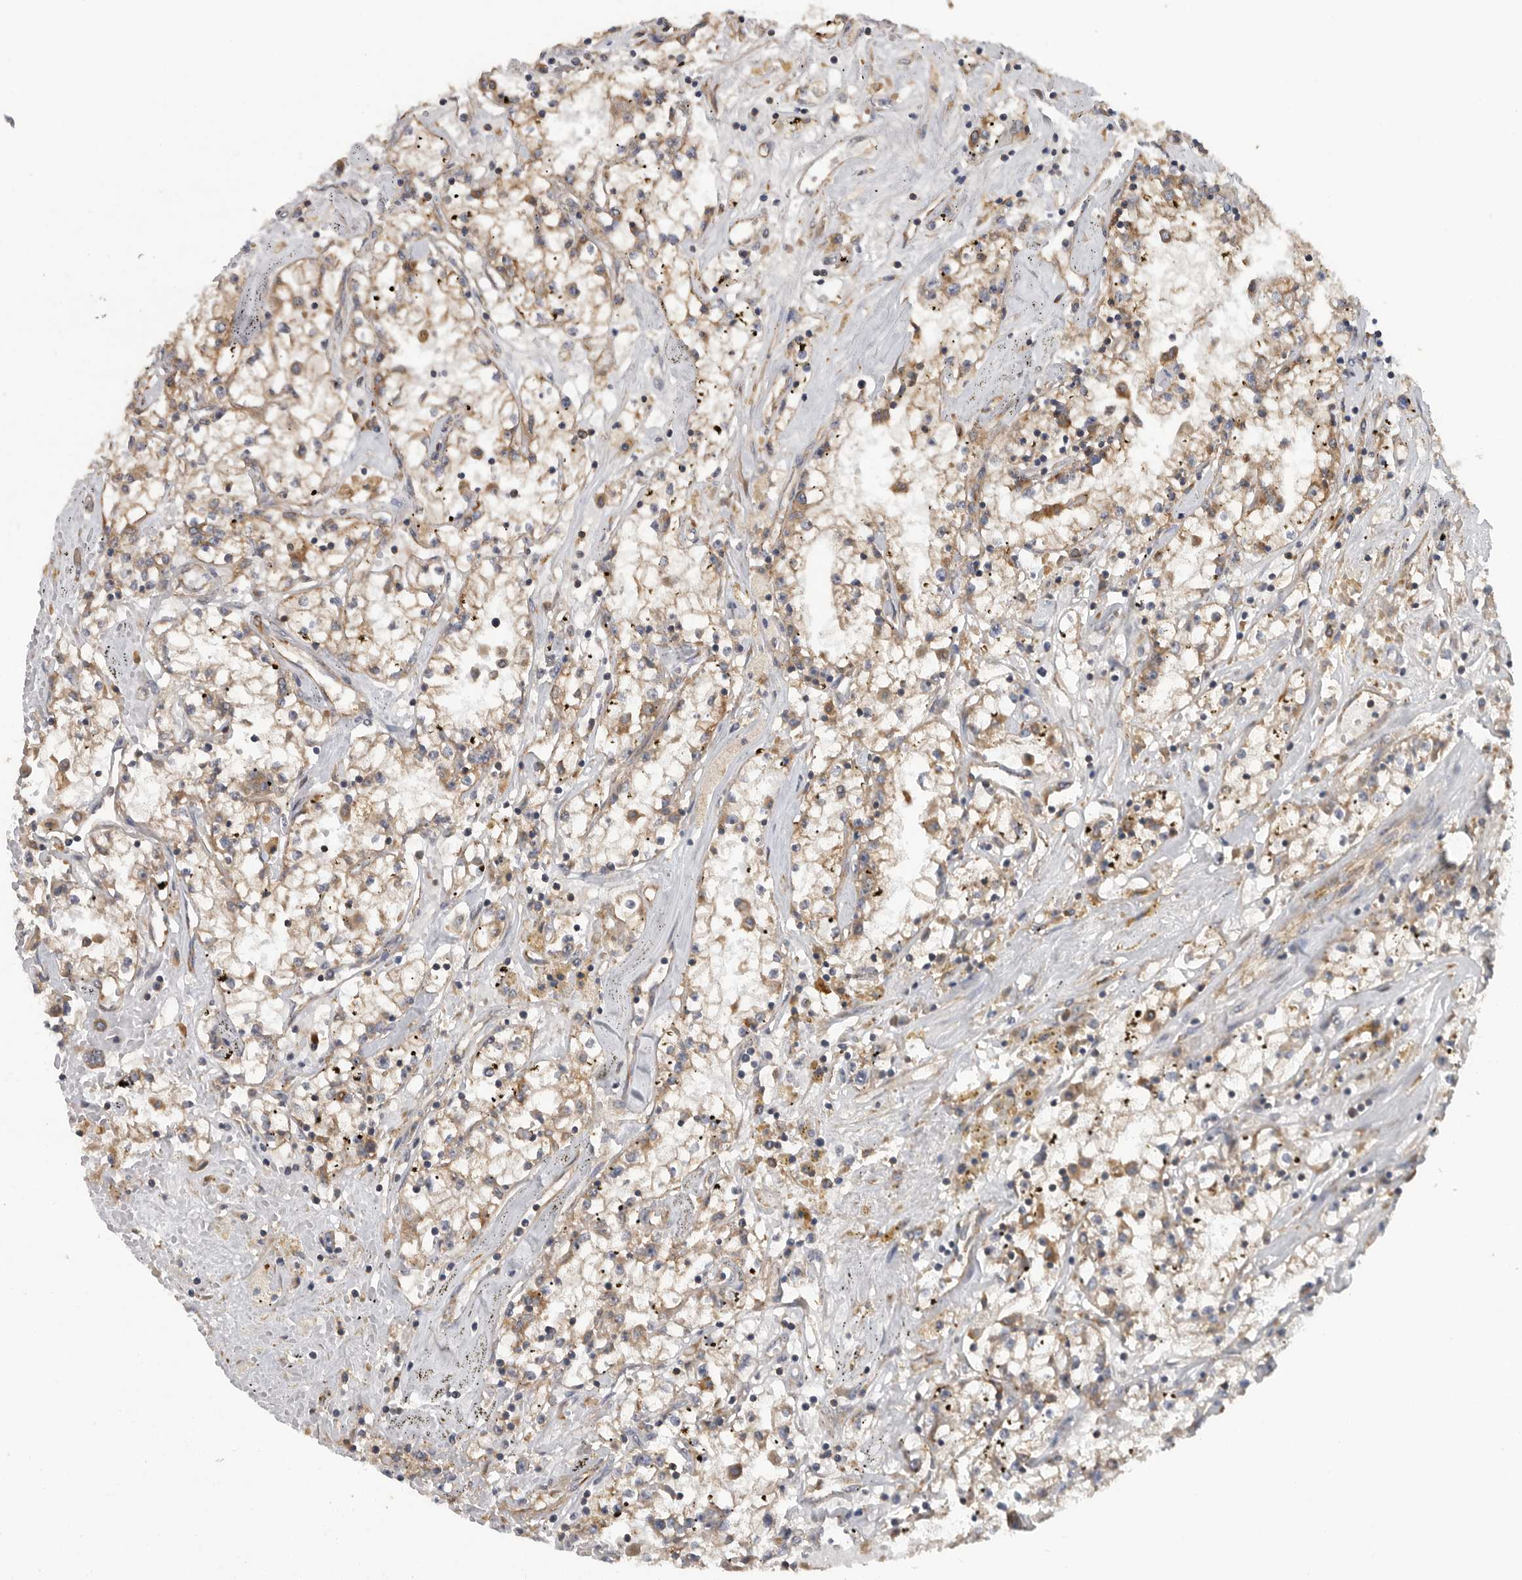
{"staining": {"intensity": "weak", "quantity": "25%-75%", "location": "cytoplasmic/membranous"}, "tissue": "renal cancer", "cell_type": "Tumor cells", "image_type": "cancer", "snomed": [{"axis": "morphology", "description": "Adenocarcinoma, NOS"}, {"axis": "topography", "description": "Kidney"}], "caption": "Human adenocarcinoma (renal) stained for a protein (brown) demonstrates weak cytoplasmic/membranous positive staining in approximately 25%-75% of tumor cells.", "gene": "C1orf109", "patient": {"sex": "male", "age": 56}}